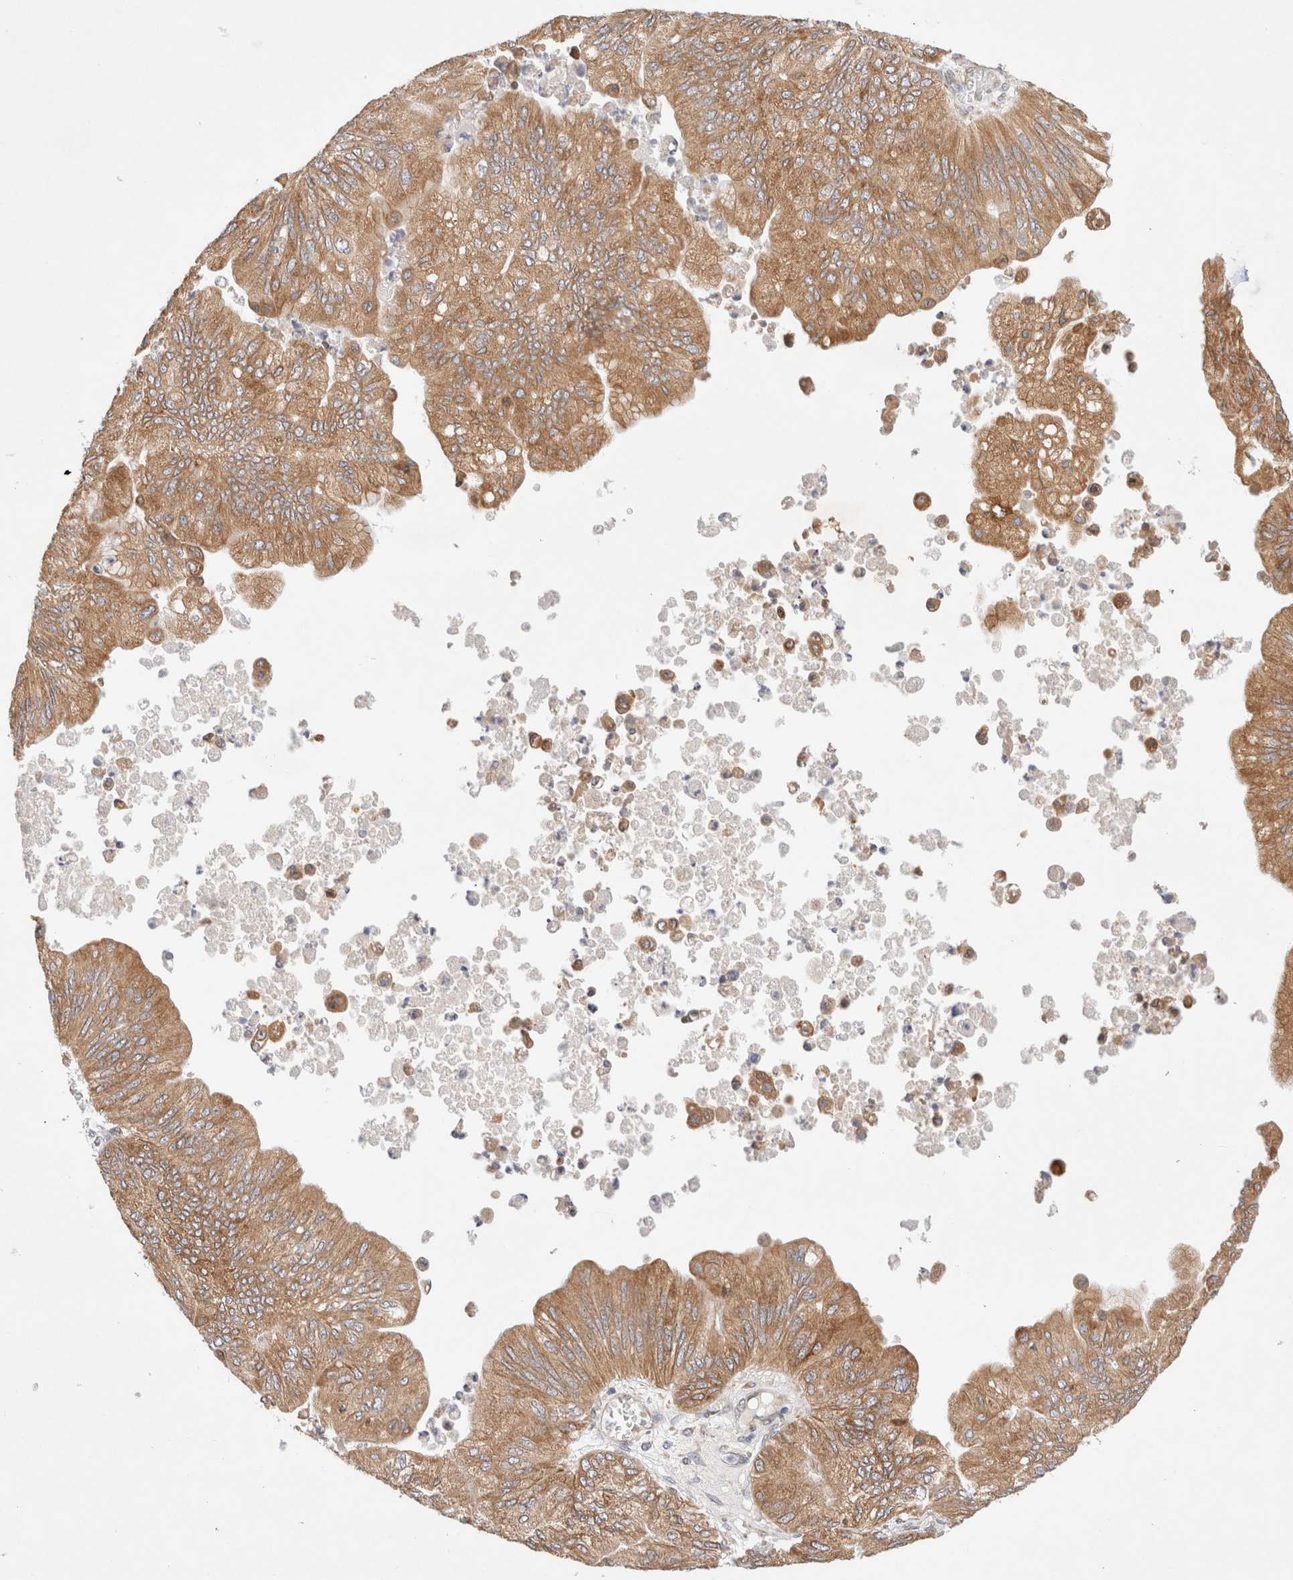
{"staining": {"intensity": "moderate", "quantity": ">75%", "location": "cytoplasmic/membranous,nuclear"}, "tissue": "ovarian cancer", "cell_type": "Tumor cells", "image_type": "cancer", "snomed": [{"axis": "morphology", "description": "Cystadenocarcinoma, mucinous, NOS"}, {"axis": "topography", "description": "Ovary"}], "caption": "Immunohistochemistry (IHC) of human ovarian mucinous cystadenocarcinoma displays medium levels of moderate cytoplasmic/membranous and nuclear expression in about >75% of tumor cells.", "gene": "RRP15", "patient": {"sex": "female", "age": 61}}